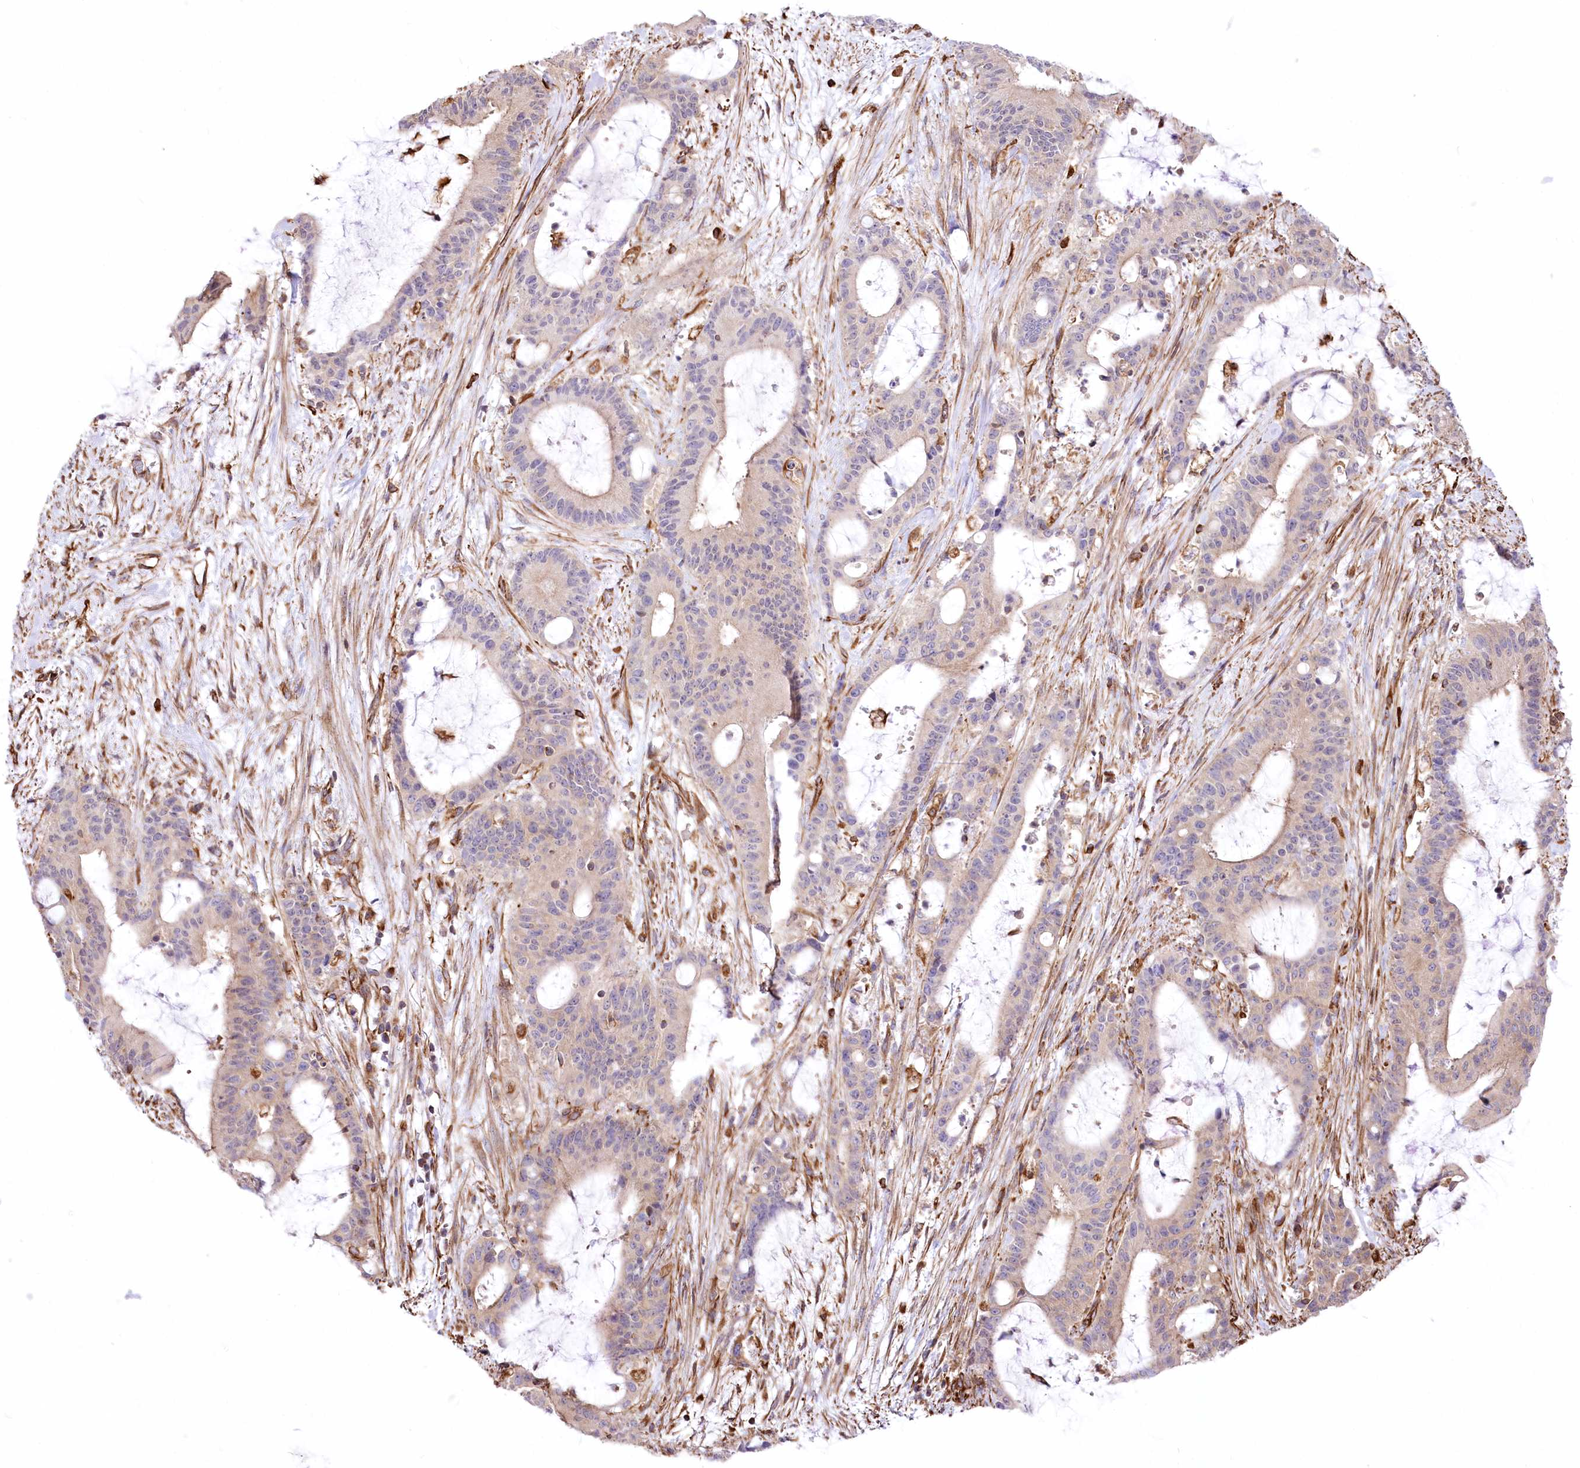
{"staining": {"intensity": "weak", "quantity": "<25%", "location": "cytoplasmic/membranous"}, "tissue": "liver cancer", "cell_type": "Tumor cells", "image_type": "cancer", "snomed": [{"axis": "morphology", "description": "Normal tissue, NOS"}, {"axis": "morphology", "description": "Cholangiocarcinoma"}, {"axis": "topography", "description": "Liver"}, {"axis": "topography", "description": "Peripheral nerve tissue"}], "caption": "Micrograph shows no protein expression in tumor cells of liver cancer tissue.", "gene": "TTC1", "patient": {"sex": "female", "age": 73}}